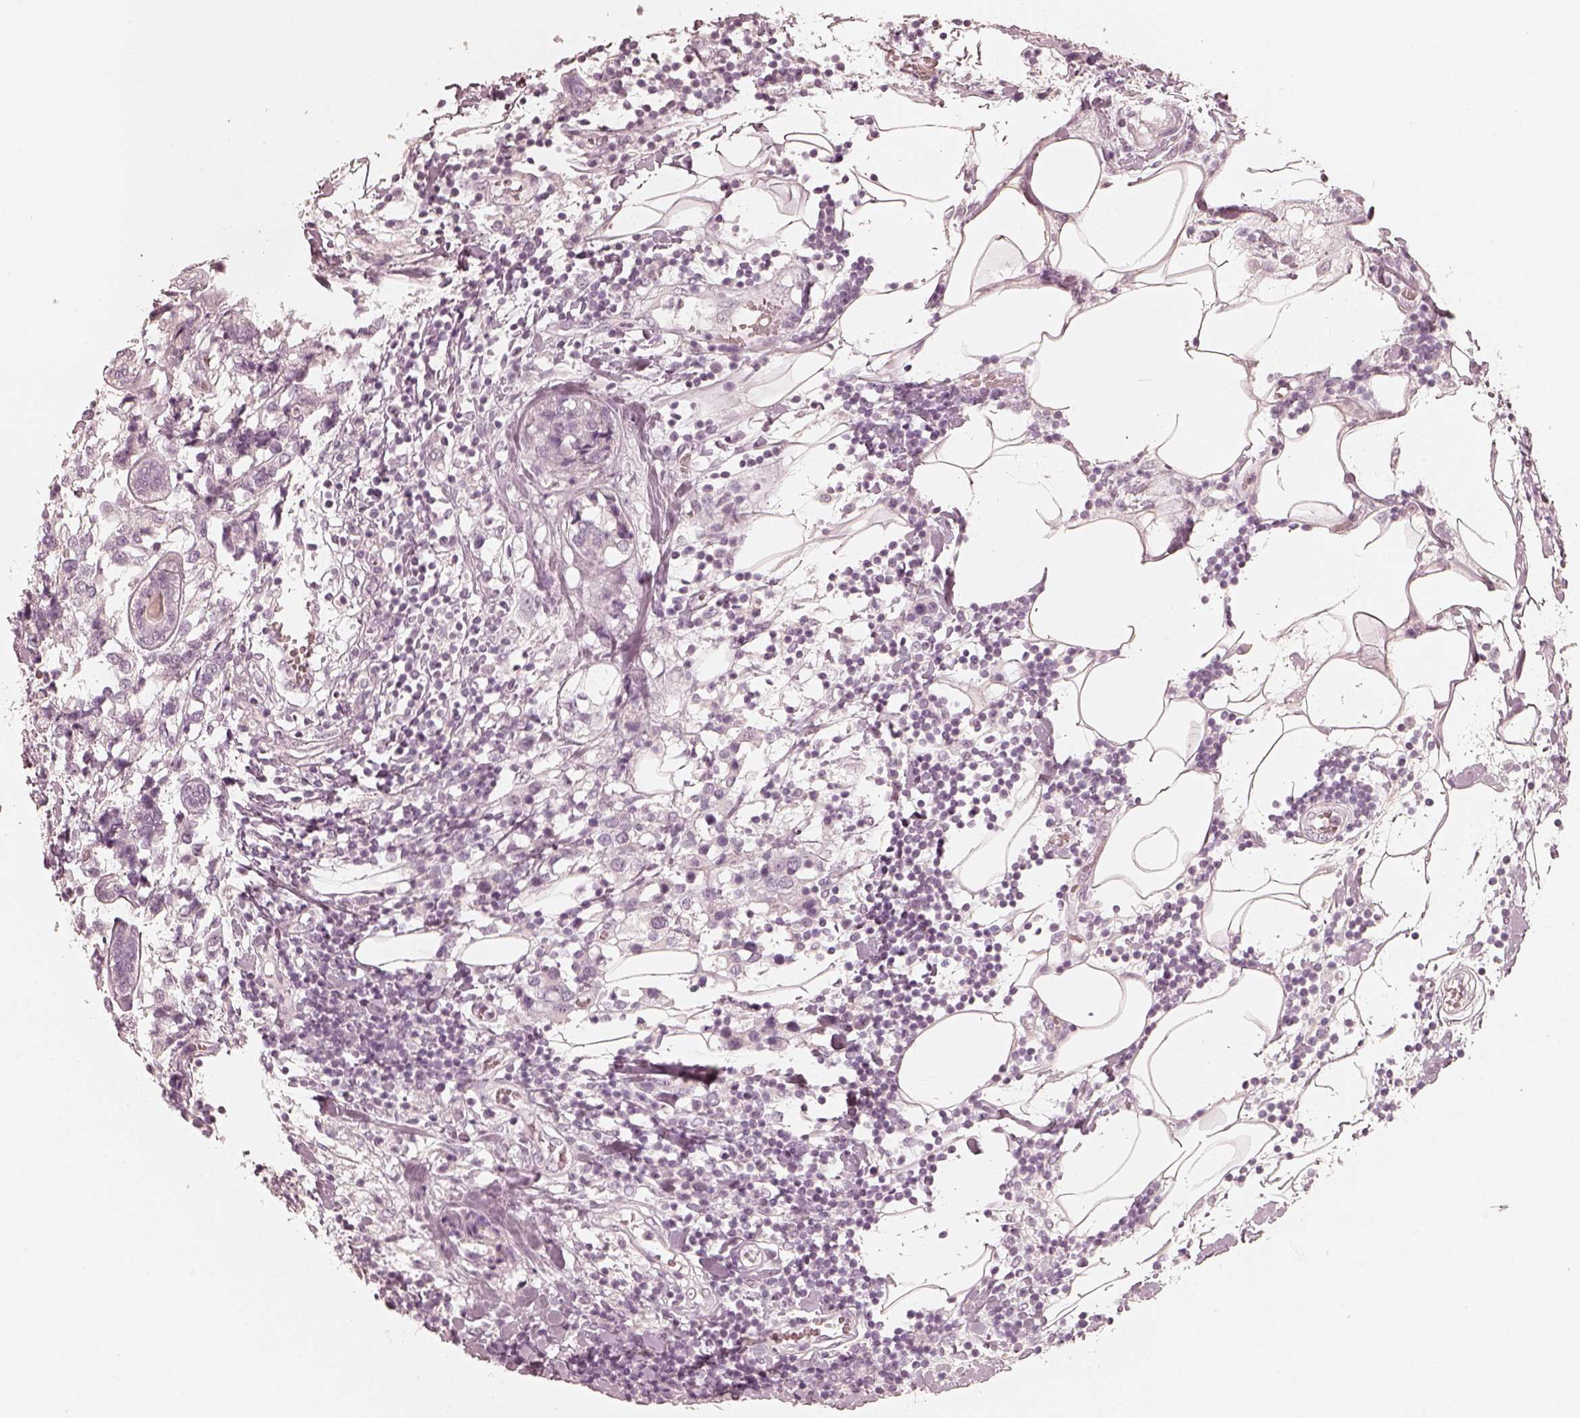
{"staining": {"intensity": "negative", "quantity": "none", "location": "none"}, "tissue": "breast cancer", "cell_type": "Tumor cells", "image_type": "cancer", "snomed": [{"axis": "morphology", "description": "Lobular carcinoma"}, {"axis": "topography", "description": "Breast"}], "caption": "Immunohistochemistry image of breast lobular carcinoma stained for a protein (brown), which shows no expression in tumor cells.", "gene": "KRT82", "patient": {"sex": "female", "age": 59}}